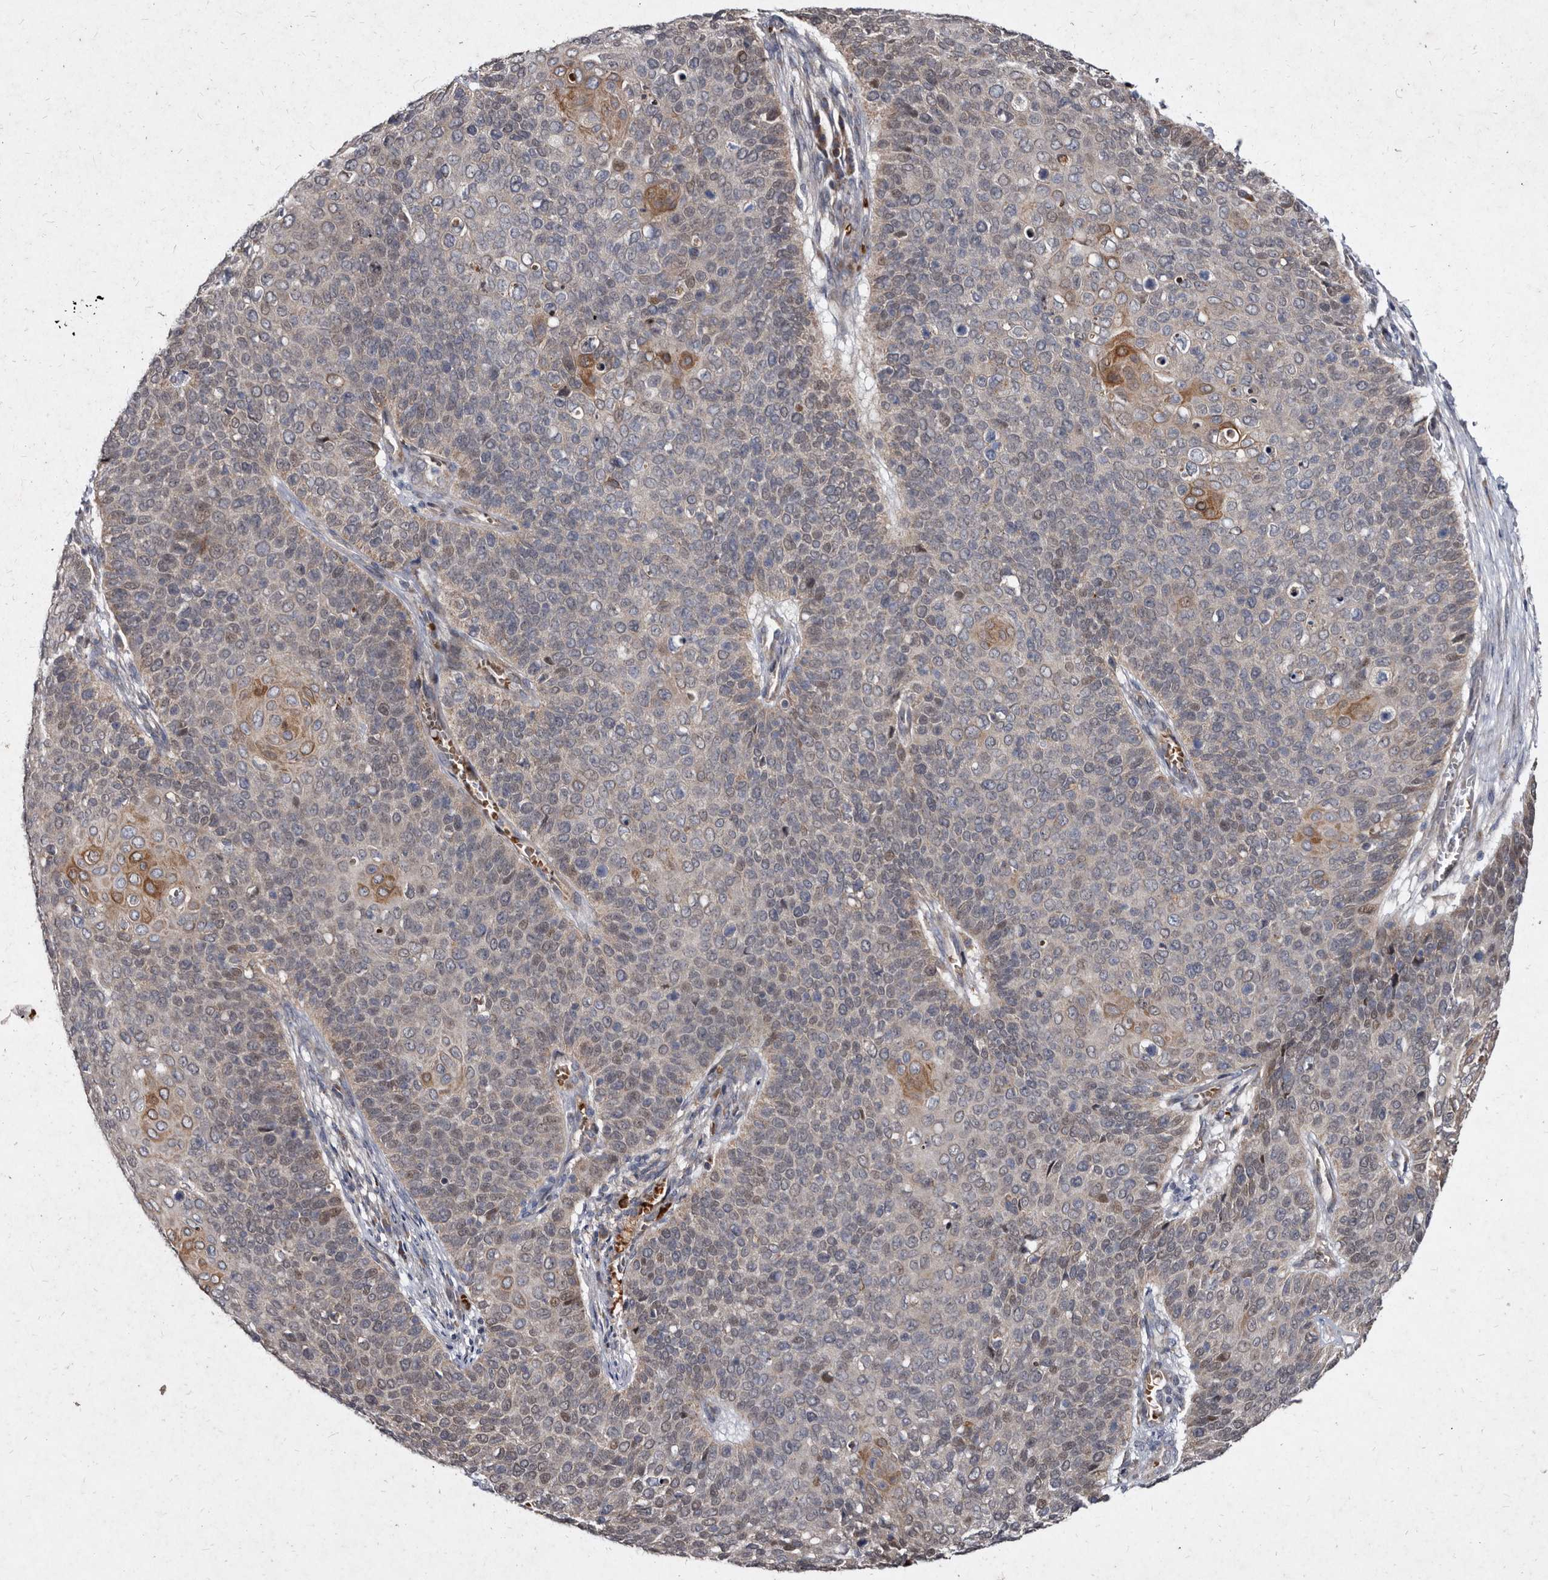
{"staining": {"intensity": "moderate", "quantity": "<25%", "location": "cytoplasmic/membranous"}, "tissue": "cervical cancer", "cell_type": "Tumor cells", "image_type": "cancer", "snomed": [{"axis": "morphology", "description": "Squamous cell carcinoma, NOS"}, {"axis": "topography", "description": "Cervix"}], "caption": "IHC of human cervical squamous cell carcinoma demonstrates low levels of moderate cytoplasmic/membranous staining in about <25% of tumor cells. The staining is performed using DAB brown chromogen to label protein expression. The nuclei are counter-stained blue using hematoxylin.", "gene": "YPEL3", "patient": {"sex": "female", "age": 39}}